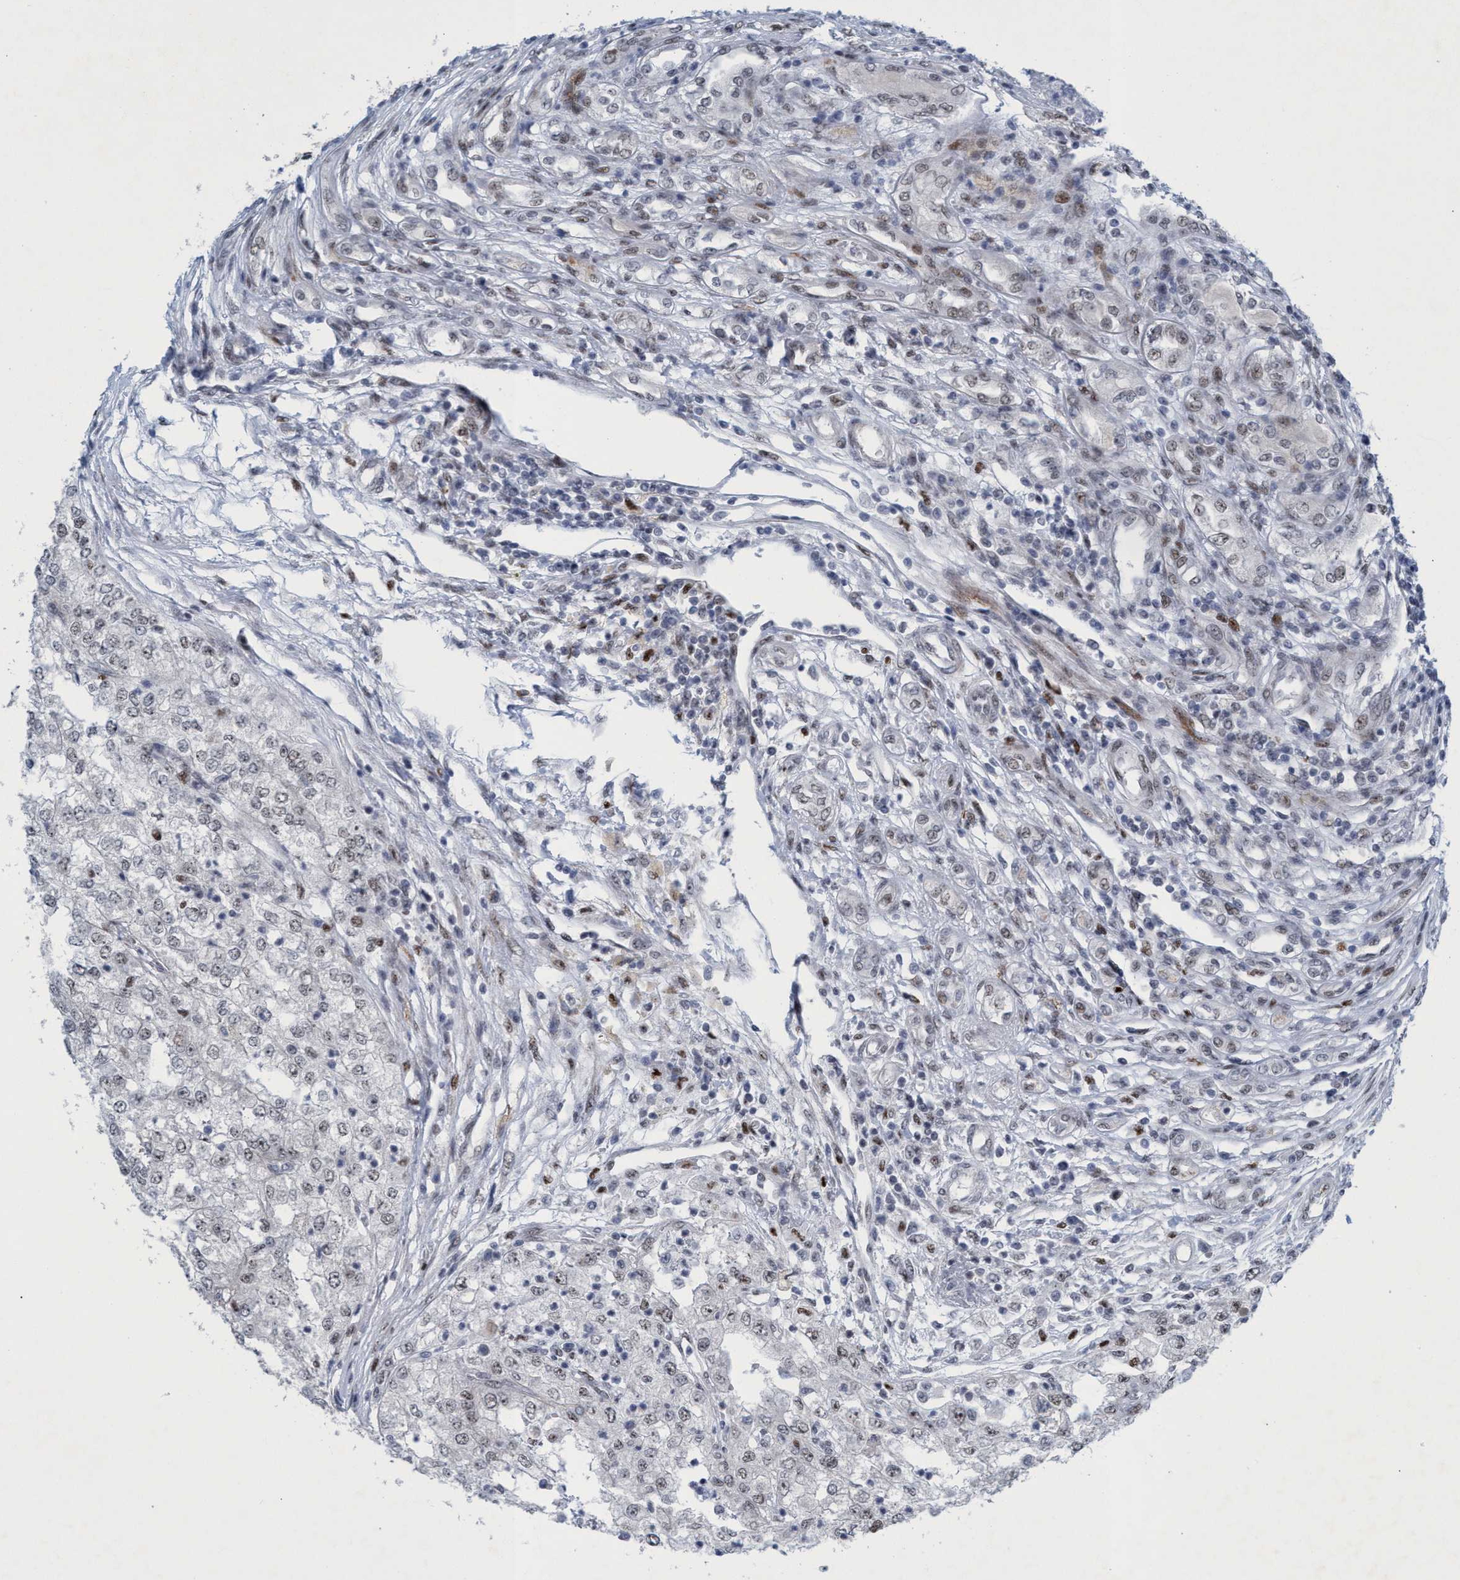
{"staining": {"intensity": "weak", "quantity": "<25%", "location": "nuclear"}, "tissue": "renal cancer", "cell_type": "Tumor cells", "image_type": "cancer", "snomed": [{"axis": "morphology", "description": "Adenocarcinoma, NOS"}, {"axis": "topography", "description": "Kidney"}], "caption": "A micrograph of human adenocarcinoma (renal) is negative for staining in tumor cells.", "gene": "CWC27", "patient": {"sex": "female", "age": 54}}